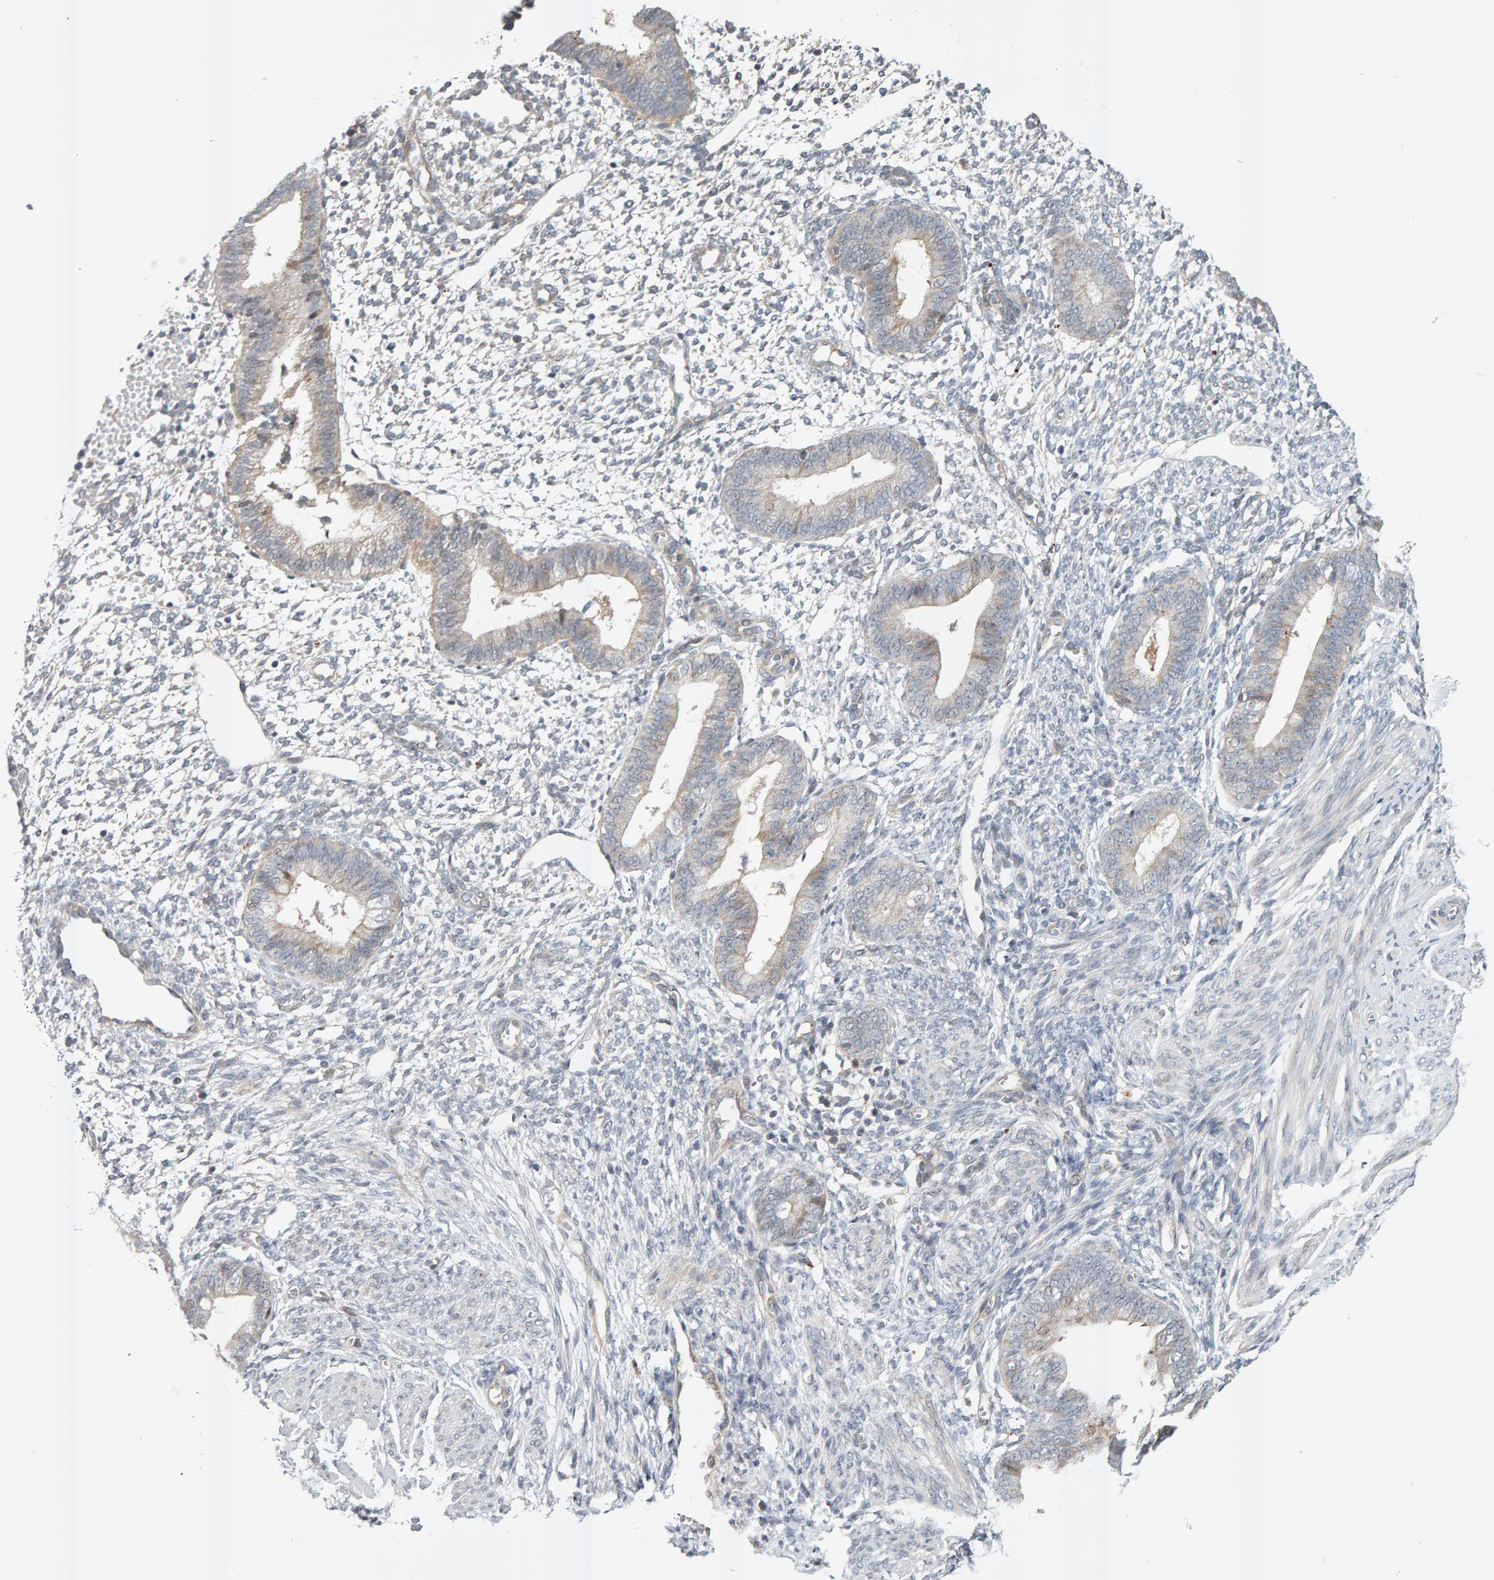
{"staining": {"intensity": "negative", "quantity": "none", "location": "none"}, "tissue": "endometrium", "cell_type": "Cells in endometrial stroma", "image_type": "normal", "snomed": [{"axis": "morphology", "description": "Normal tissue, NOS"}, {"axis": "topography", "description": "Endometrium"}], "caption": "Immunohistochemical staining of benign human endometrium exhibits no significant expression in cells in endometrial stroma. The staining is performed using DAB brown chromogen with nuclei counter-stained in using hematoxylin.", "gene": "ZNF160", "patient": {"sex": "female", "age": 46}}